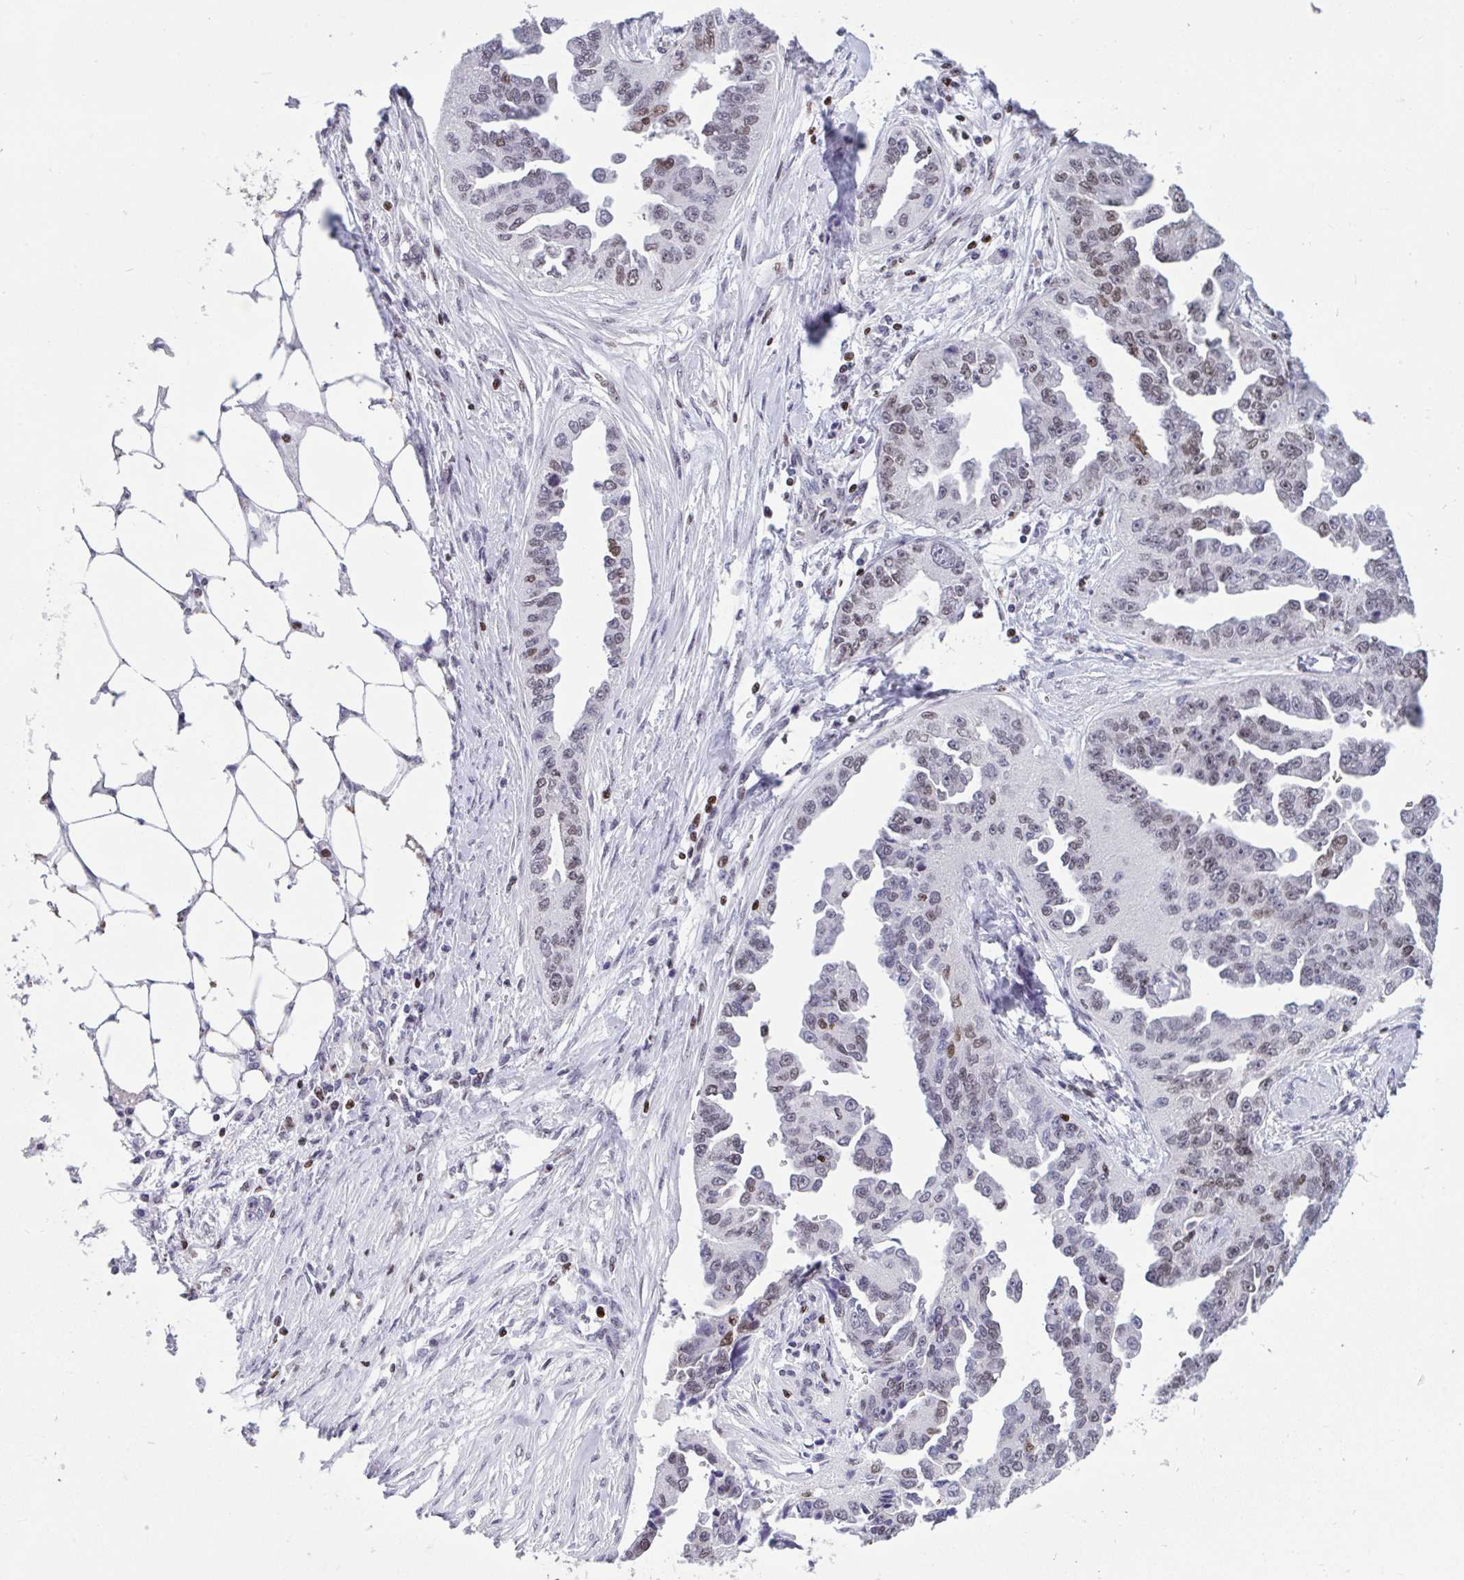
{"staining": {"intensity": "weak", "quantity": "<25%", "location": "nuclear"}, "tissue": "ovarian cancer", "cell_type": "Tumor cells", "image_type": "cancer", "snomed": [{"axis": "morphology", "description": "Cystadenocarcinoma, serous, NOS"}, {"axis": "topography", "description": "Ovary"}], "caption": "This histopathology image is of ovarian cancer stained with immunohistochemistry to label a protein in brown with the nuclei are counter-stained blue. There is no staining in tumor cells. (IHC, brightfield microscopy, high magnification).", "gene": "HMGB2", "patient": {"sex": "female", "age": 75}}